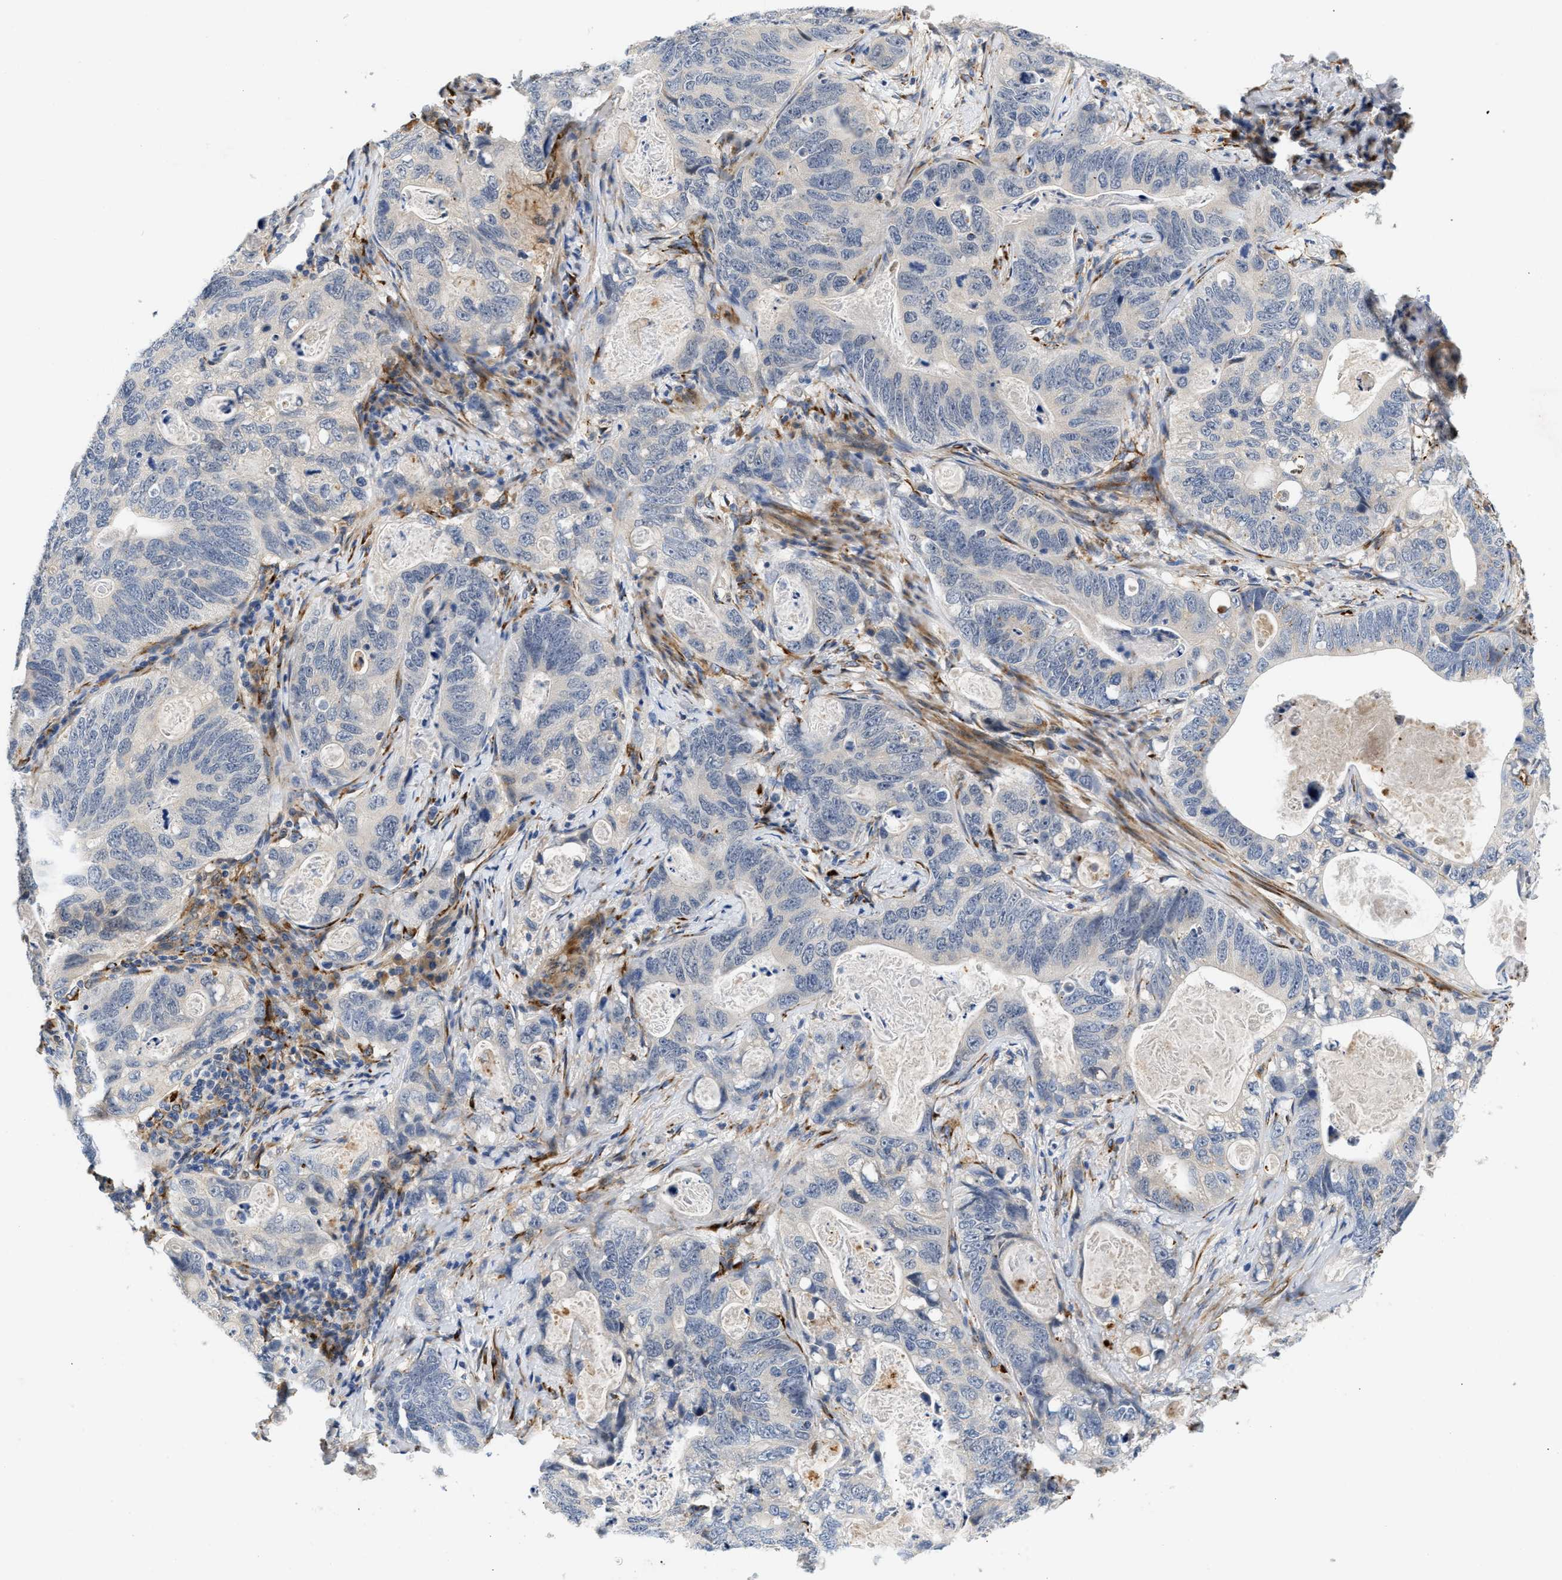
{"staining": {"intensity": "negative", "quantity": "none", "location": "none"}, "tissue": "stomach cancer", "cell_type": "Tumor cells", "image_type": "cancer", "snomed": [{"axis": "morphology", "description": "Normal tissue, NOS"}, {"axis": "morphology", "description": "Adenocarcinoma, NOS"}, {"axis": "topography", "description": "Stomach"}], "caption": "A high-resolution image shows immunohistochemistry staining of stomach cancer, which demonstrates no significant staining in tumor cells.", "gene": "PPM1L", "patient": {"sex": "female", "age": 89}}